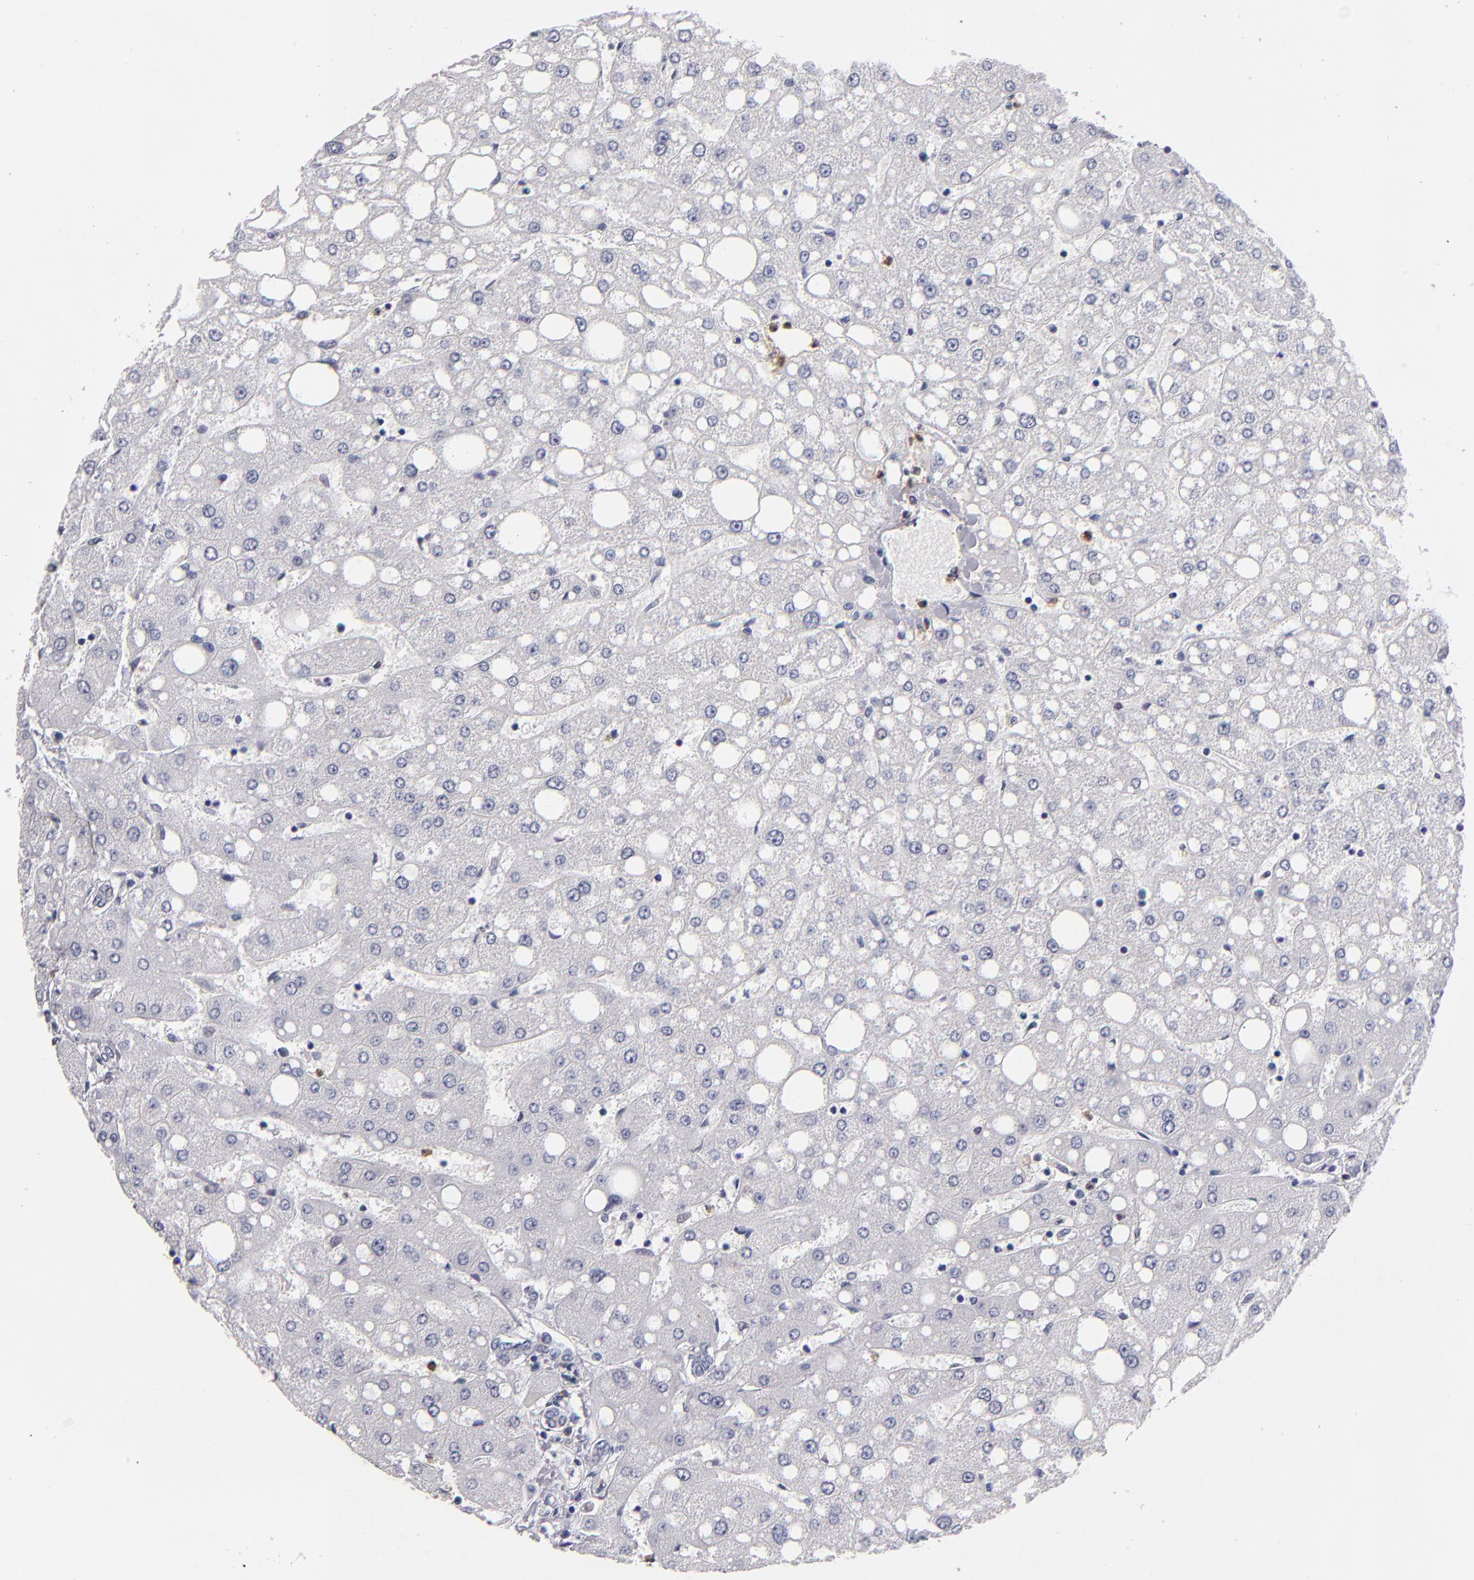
{"staining": {"intensity": "negative", "quantity": "none", "location": "none"}, "tissue": "liver", "cell_type": "Cholangiocytes", "image_type": "normal", "snomed": [{"axis": "morphology", "description": "Normal tissue, NOS"}, {"axis": "topography", "description": "Liver"}], "caption": "The histopathology image exhibits no staining of cholangiocytes in normal liver.", "gene": "MGAM", "patient": {"sex": "male", "age": 49}}